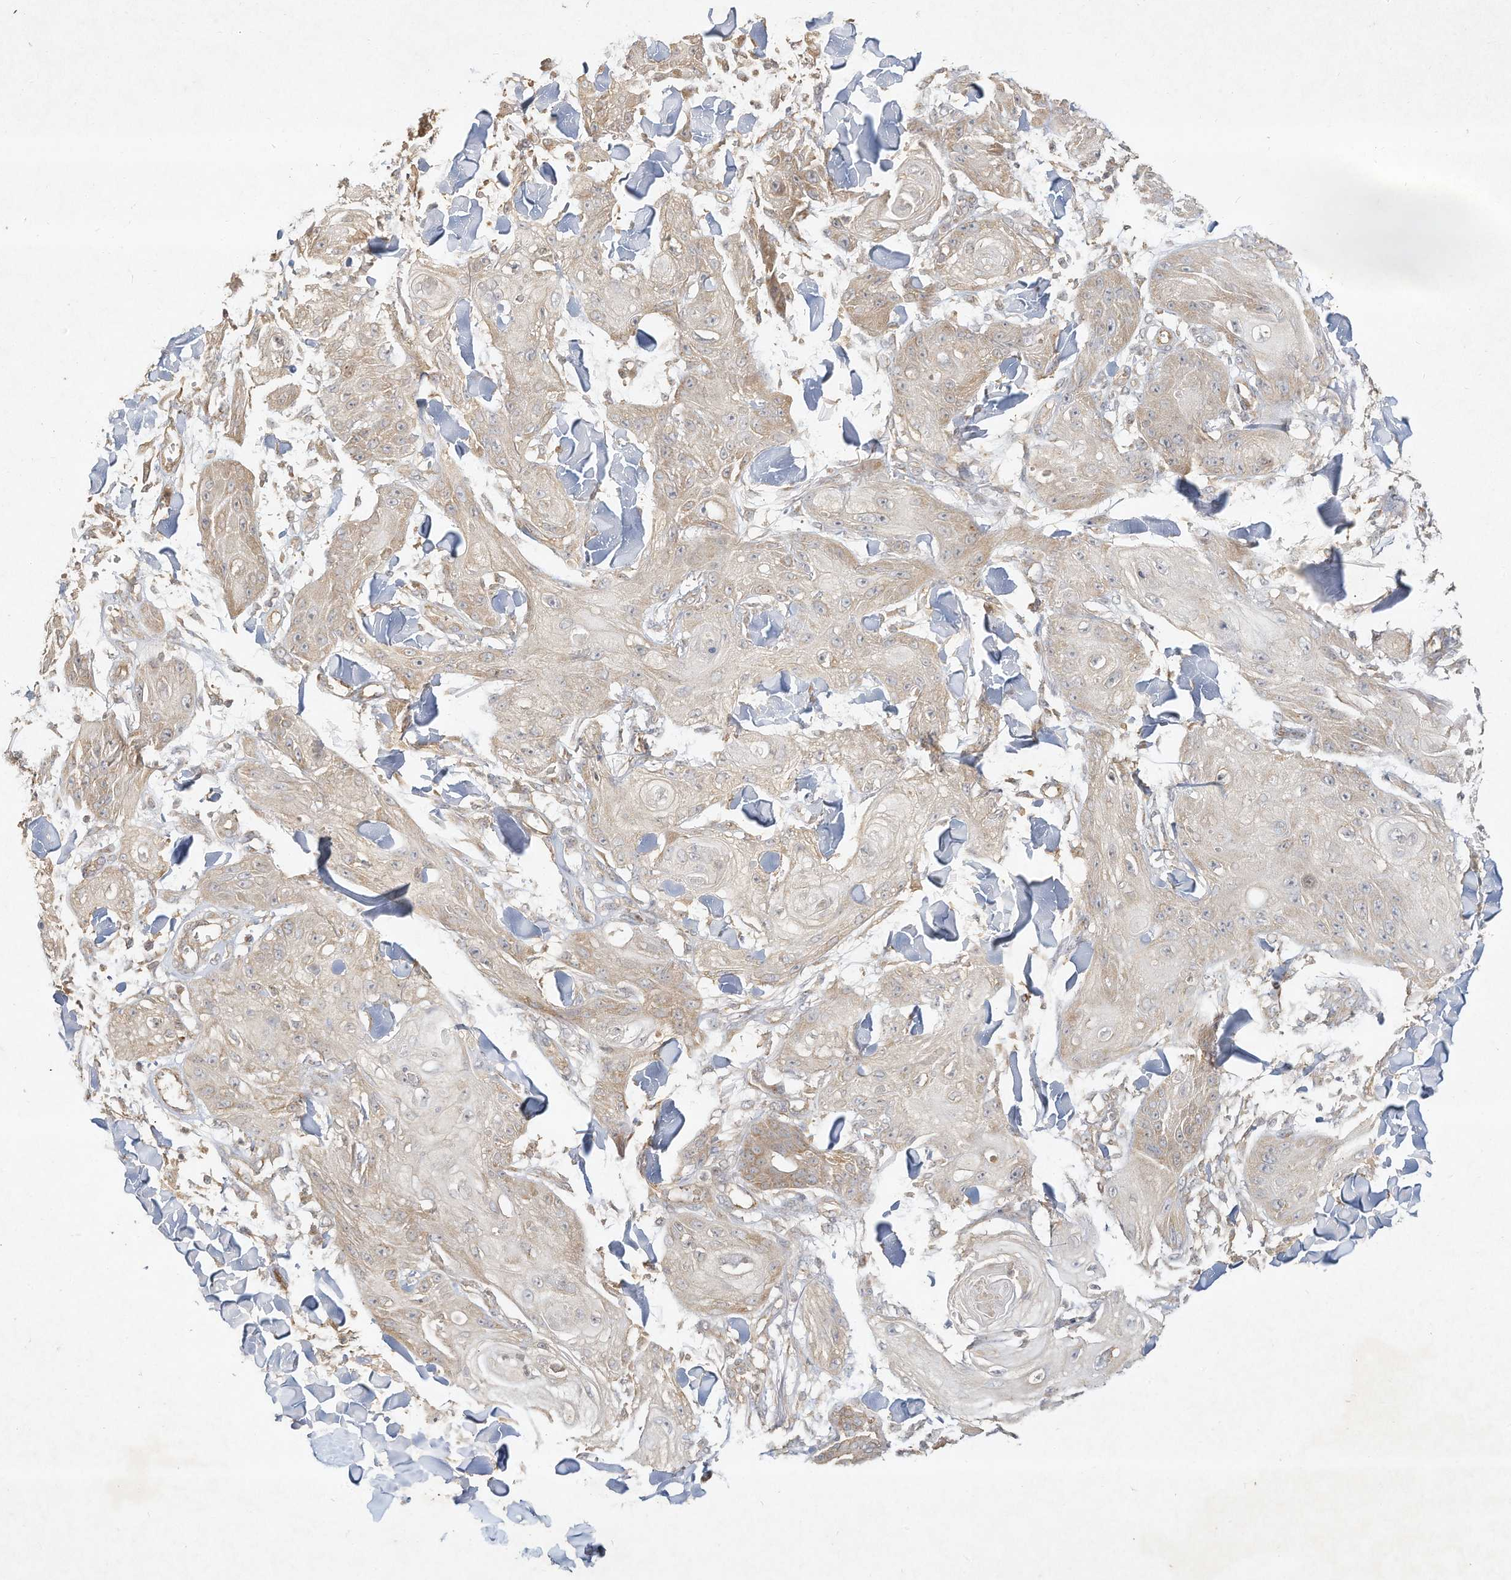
{"staining": {"intensity": "weak", "quantity": "<25%", "location": "cytoplasmic/membranous"}, "tissue": "skin cancer", "cell_type": "Tumor cells", "image_type": "cancer", "snomed": [{"axis": "morphology", "description": "Squamous cell carcinoma, NOS"}, {"axis": "topography", "description": "Skin"}], "caption": "An immunohistochemistry (IHC) photomicrograph of skin cancer is shown. There is no staining in tumor cells of skin cancer. (Immunohistochemistry, brightfield microscopy, high magnification).", "gene": "DYNC1I2", "patient": {"sex": "male", "age": 74}}